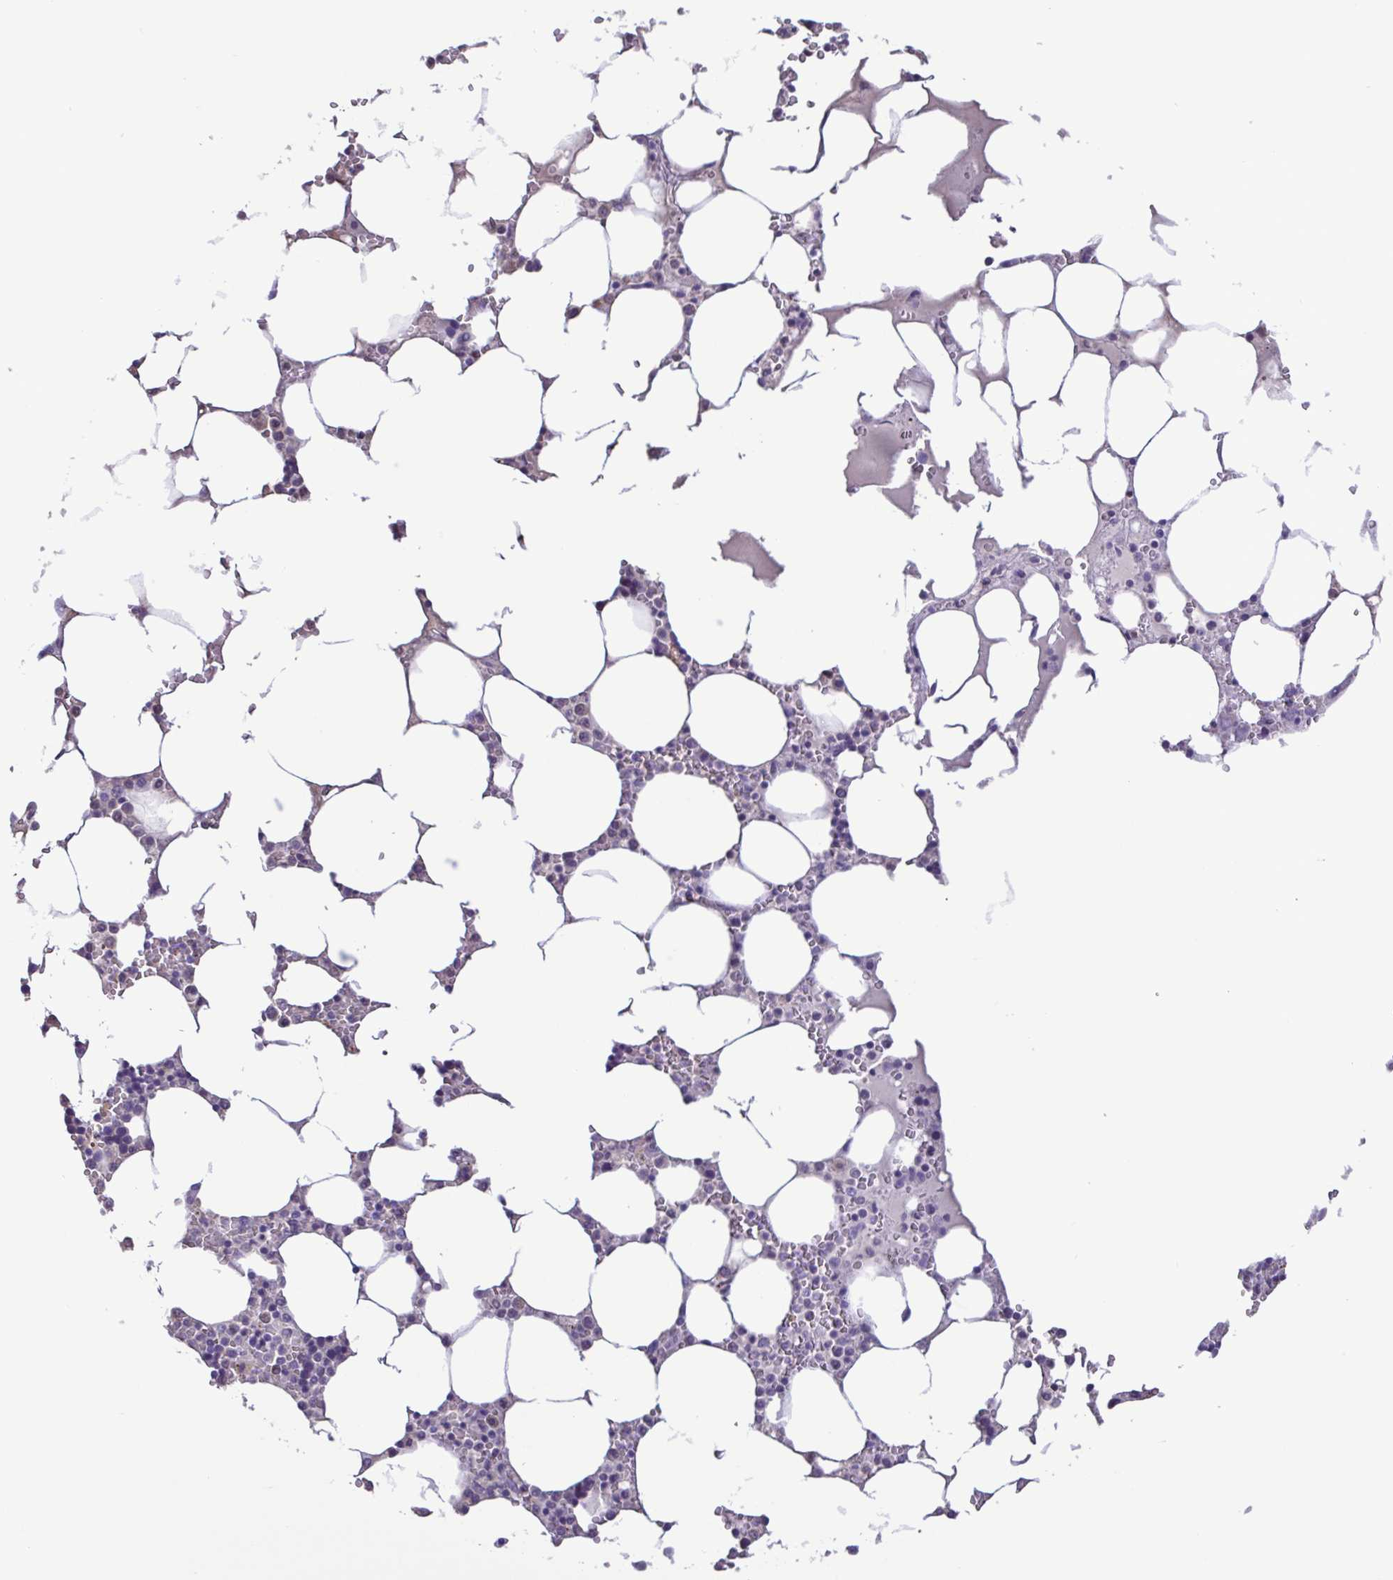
{"staining": {"intensity": "negative", "quantity": "none", "location": "none"}, "tissue": "bone marrow", "cell_type": "Hematopoietic cells", "image_type": "normal", "snomed": [{"axis": "morphology", "description": "Normal tissue, NOS"}, {"axis": "topography", "description": "Bone marrow"}], "caption": "Immunohistochemical staining of normal bone marrow exhibits no significant positivity in hematopoietic cells.", "gene": "CBY2", "patient": {"sex": "male", "age": 64}}